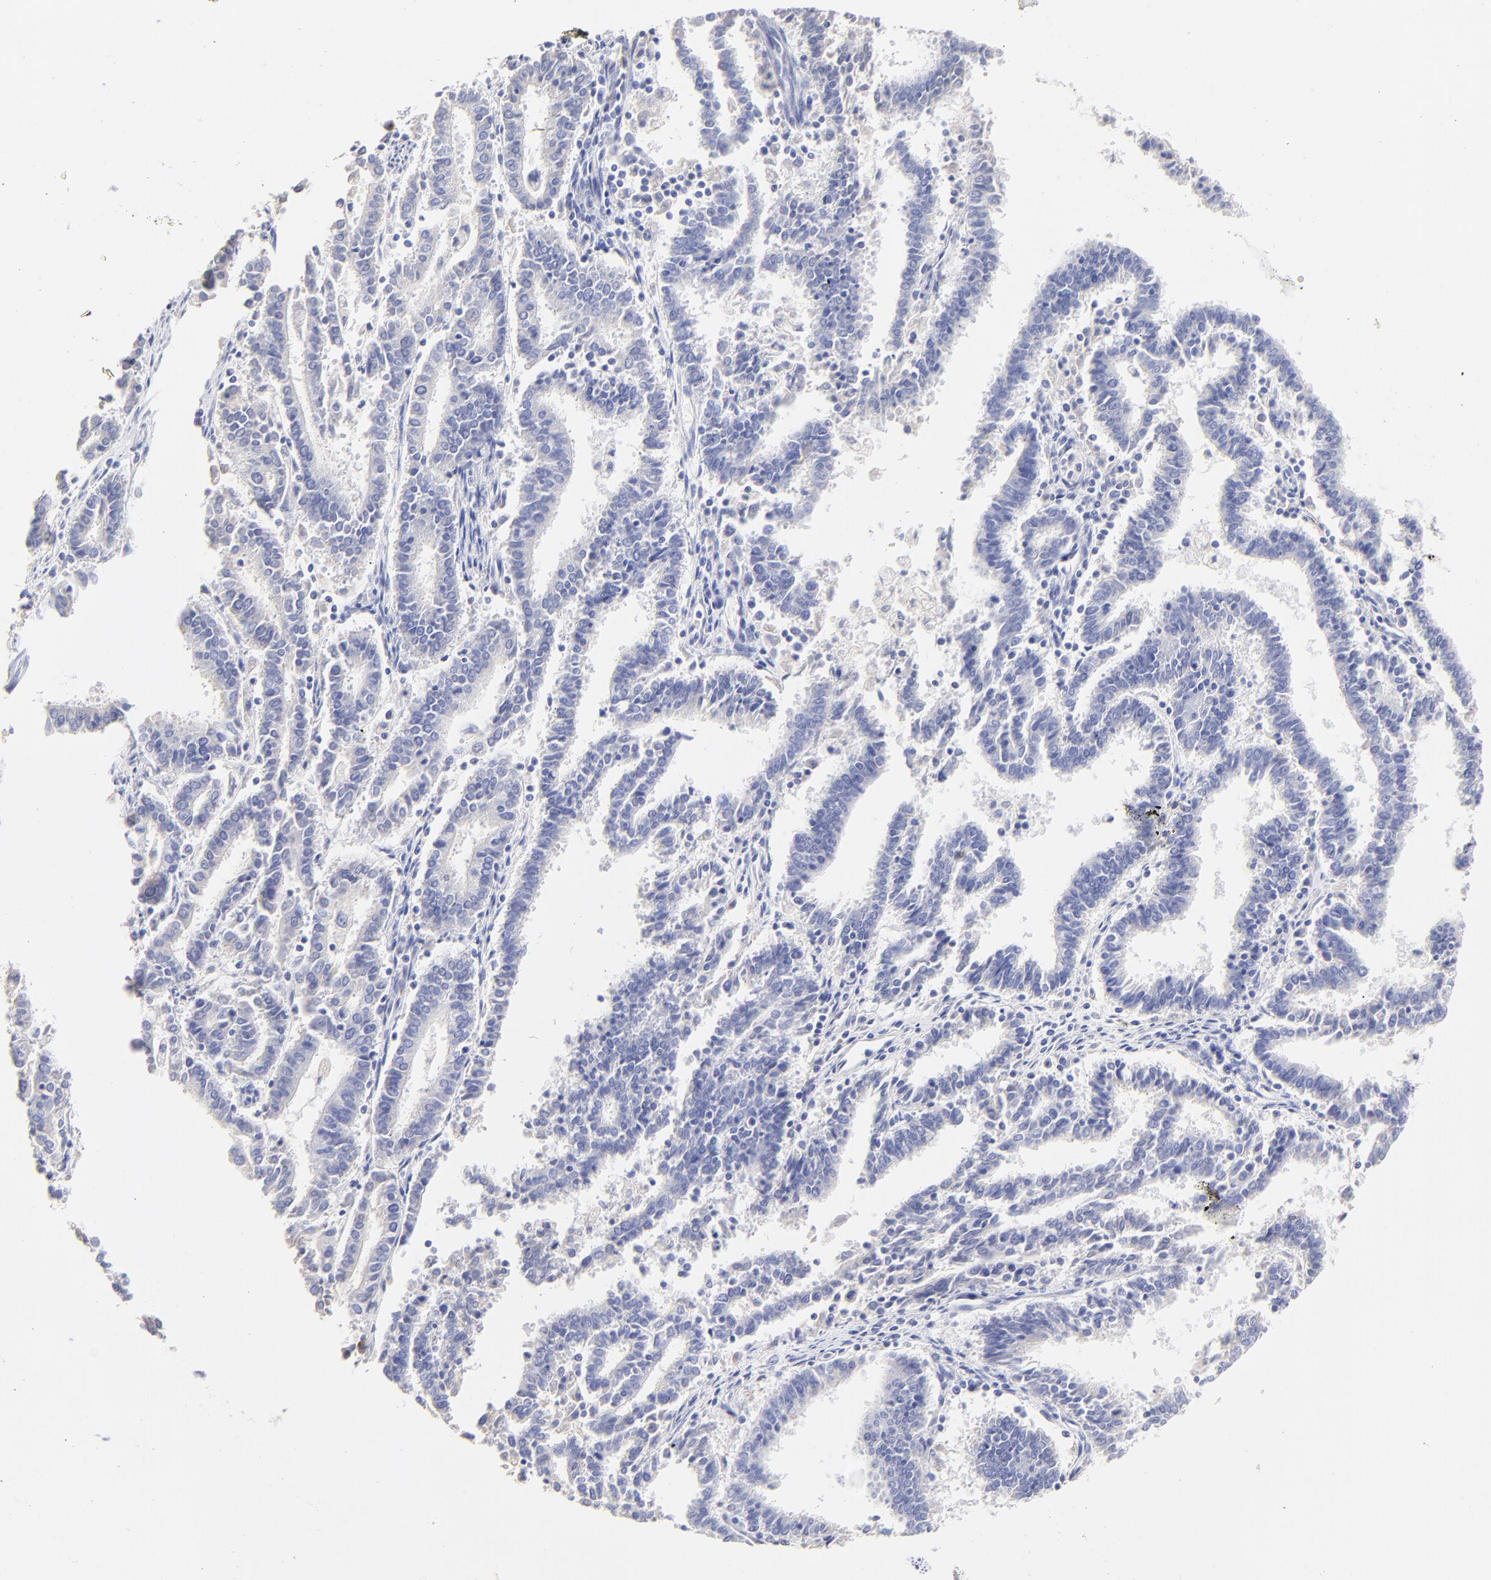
{"staining": {"intensity": "negative", "quantity": "none", "location": "none"}, "tissue": "endometrial cancer", "cell_type": "Tumor cells", "image_type": "cancer", "snomed": [{"axis": "morphology", "description": "Adenocarcinoma, NOS"}, {"axis": "topography", "description": "Uterus"}], "caption": "A high-resolution image shows immunohistochemistry staining of adenocarcinoma (endometrial), which displays no significant positivity in tumor cells.", "gene": "ASB9", "patient": {"sex": "female", "age": 83}}